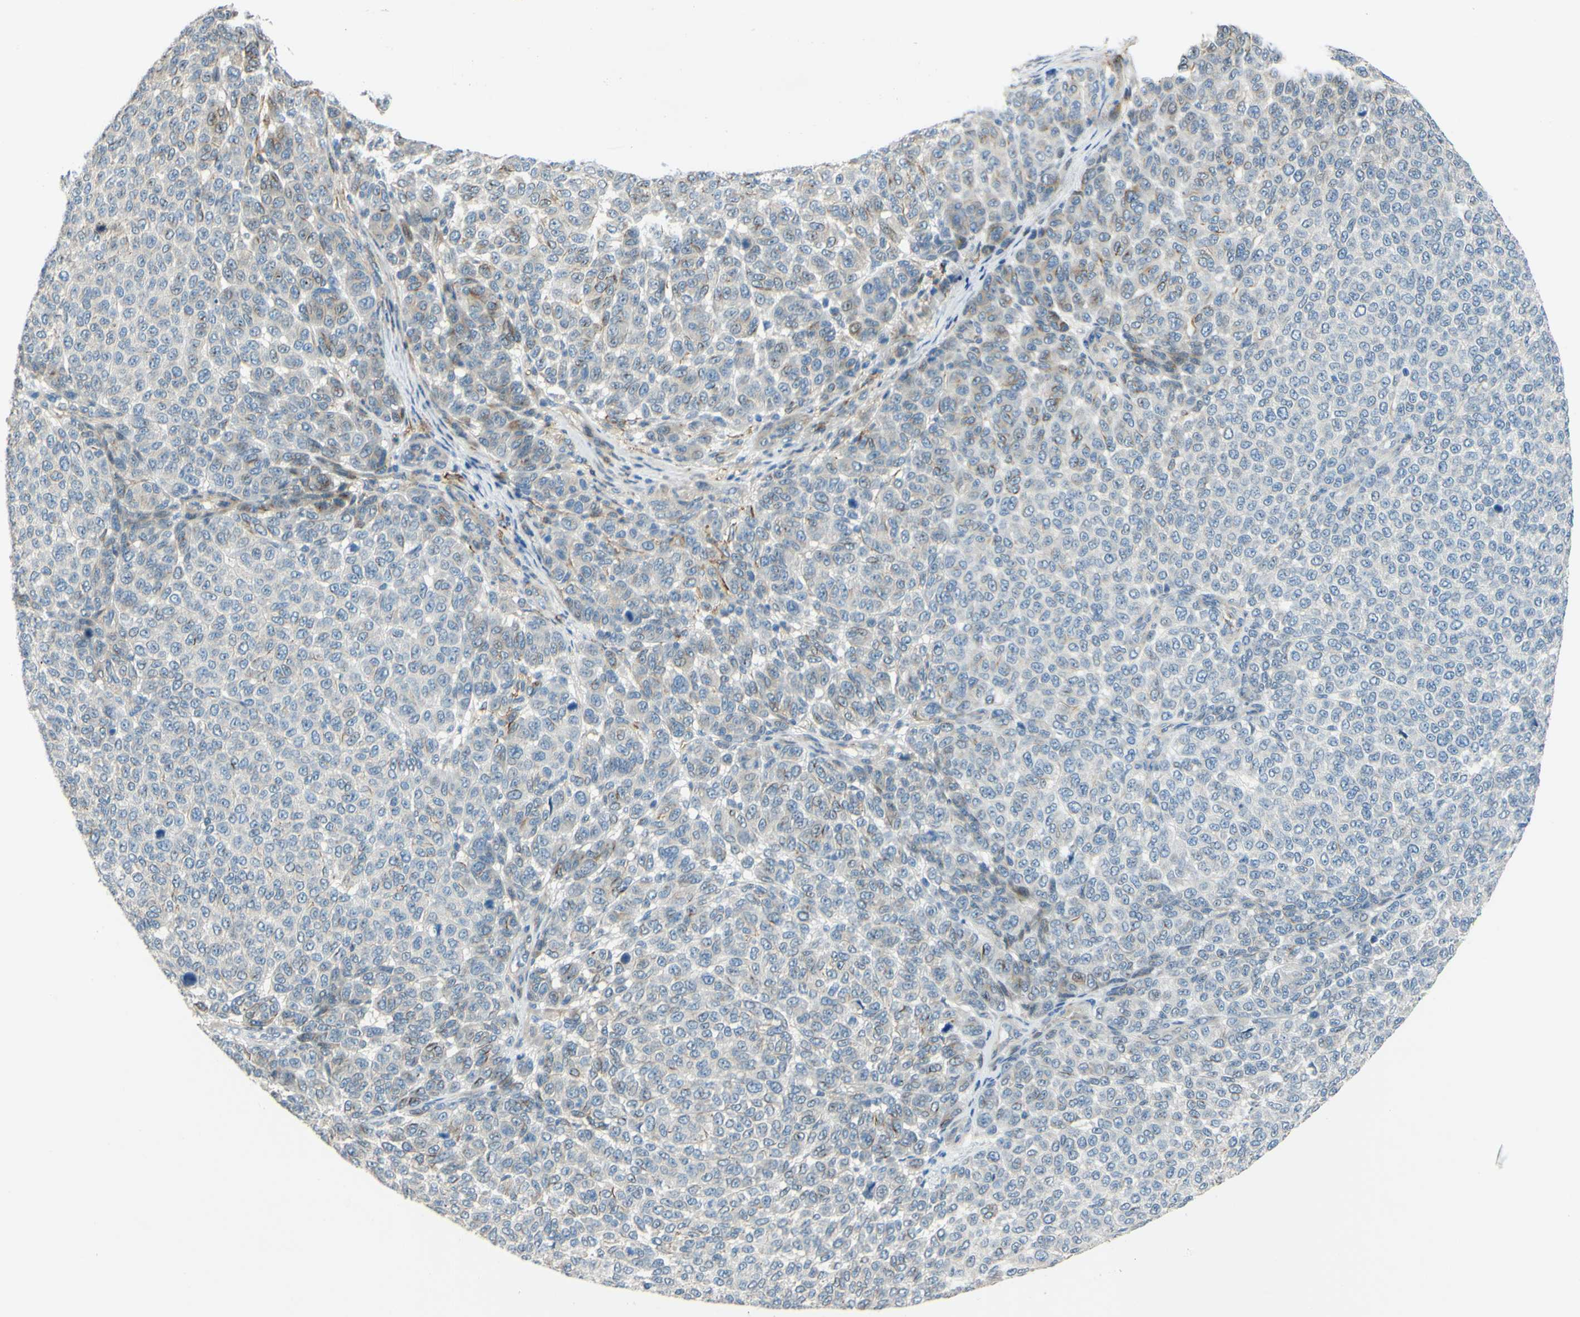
{"staining": {"intensity": "moderate", "quantity": "25%-75%", "location": "cytoplasmic/membranous"}, "tissue": "melanoma", "cell_type": "Tumor cells", "image_type": "cancer", "snomed": [{"axis": "morphology", "description": "Malignant melanoma, NOS"}, {"axis": "topography", "description": "Skin"}], "caption": "Melanoma stained with DAB immunohistochemistry (IHC) displays medium levels of moderate cytoplasmic/membranous staining in about 25%-75% of tumor cells. The protein is stained brown, and the nuclei are stained in blue (DAB (3,3'-diaminobenzidine) IHC with brightfield microscopy, high magnification).", "gene": "ARHGAP1", "patient": {"sex": "male", "age": 59}}